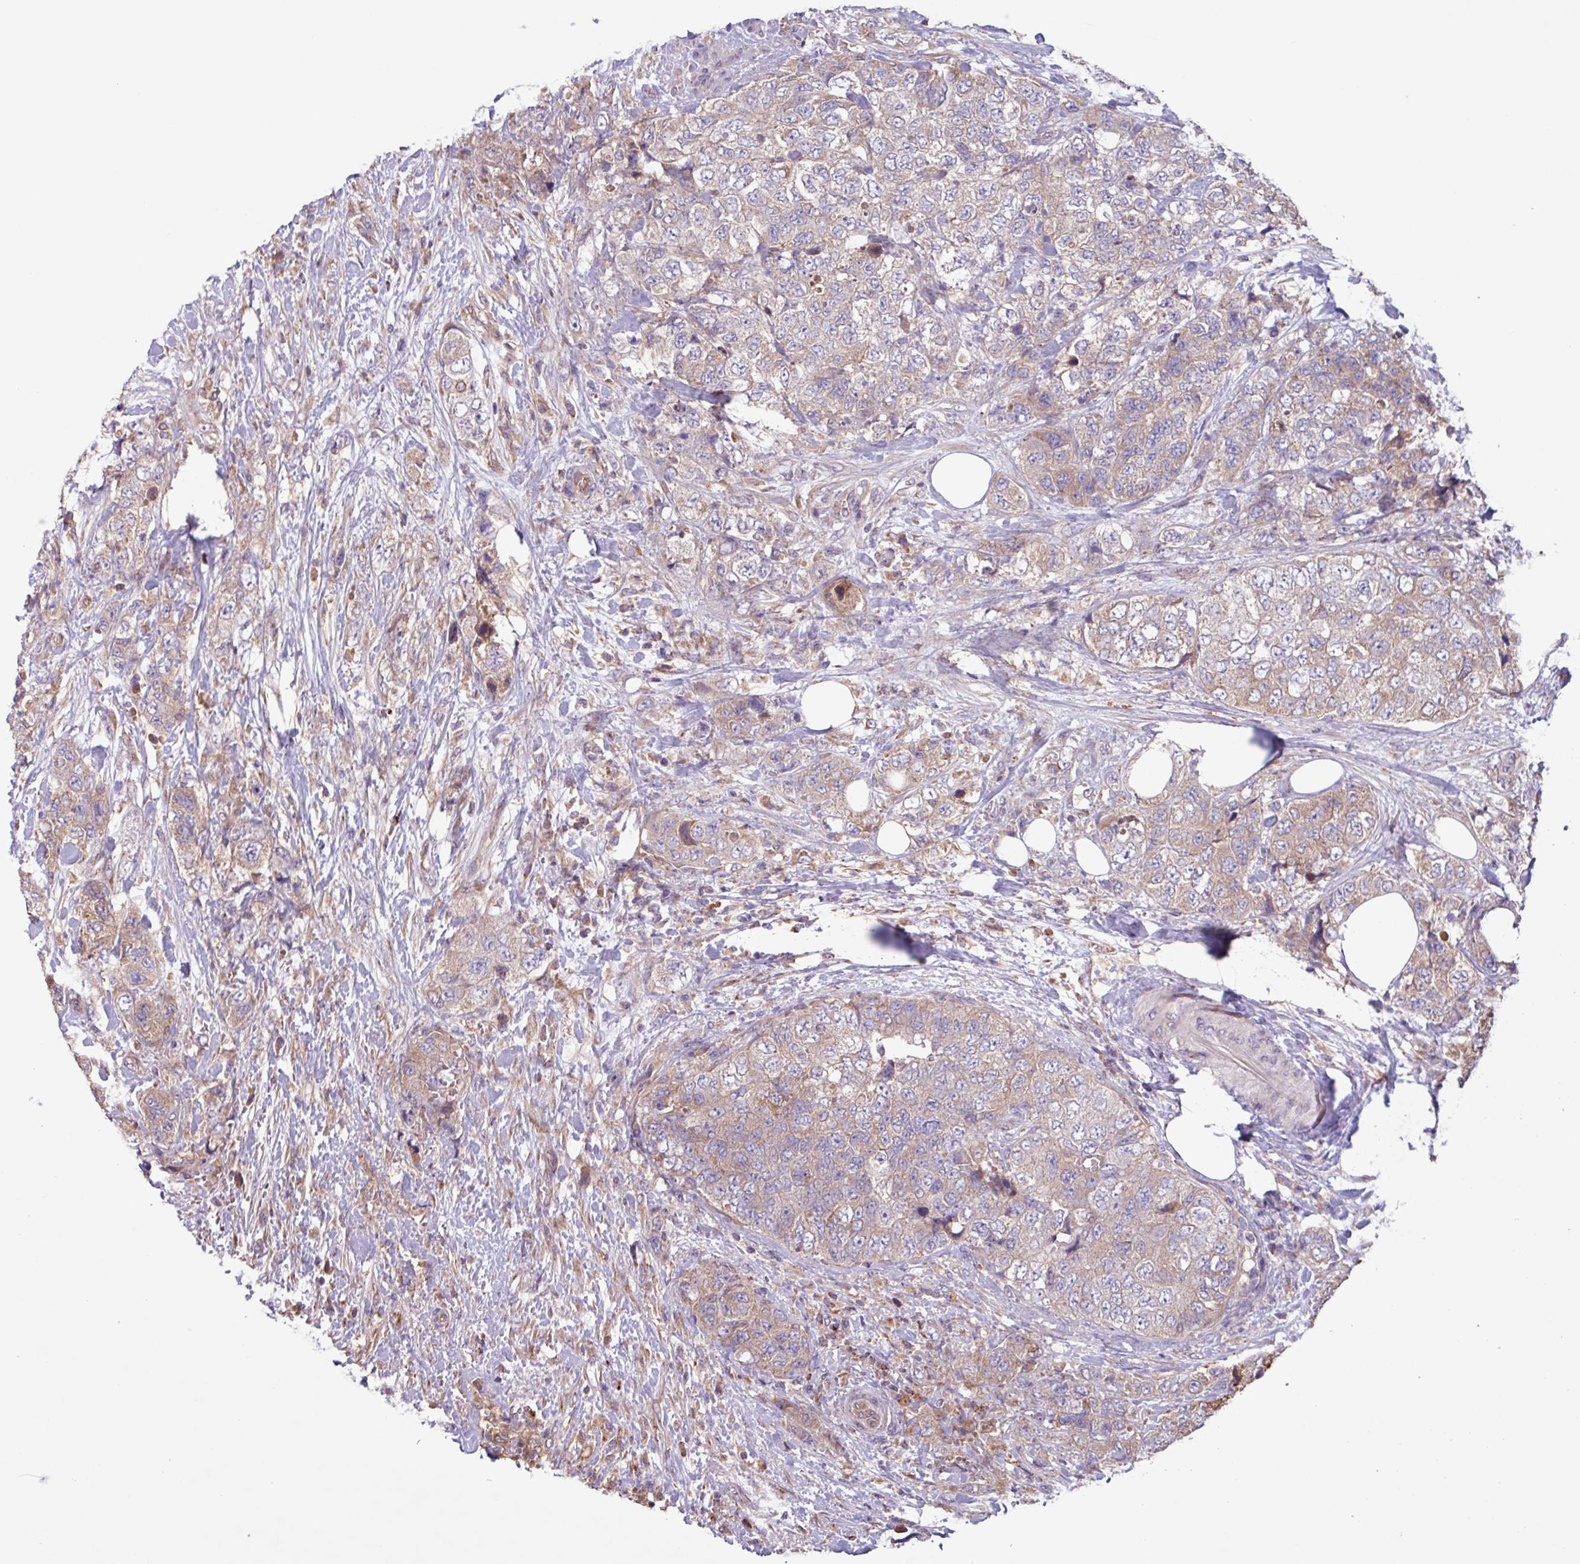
{"staining": {"intensity": "weak", "quantity": "25%-75%", "location": "cytoplasmic/membranous"}, "tissue": "urothelial cancer", "cell_type": "Tumor cells", "image_type": "cancer", "snomed": [{"axis": "morphology", "description": "Urothelial carcinoma, High grade"}, {"axis": "topography", "description": "Urinary bladder"}], "caption": "Immunohistochemical staining of urothelial cancer exhibits weak cytoplasmic/membranous protein staining in approximately 25%-75% of tumor cells.", "gene": "PTPRQ", "patient": {"sex": "female", "age": 78}}